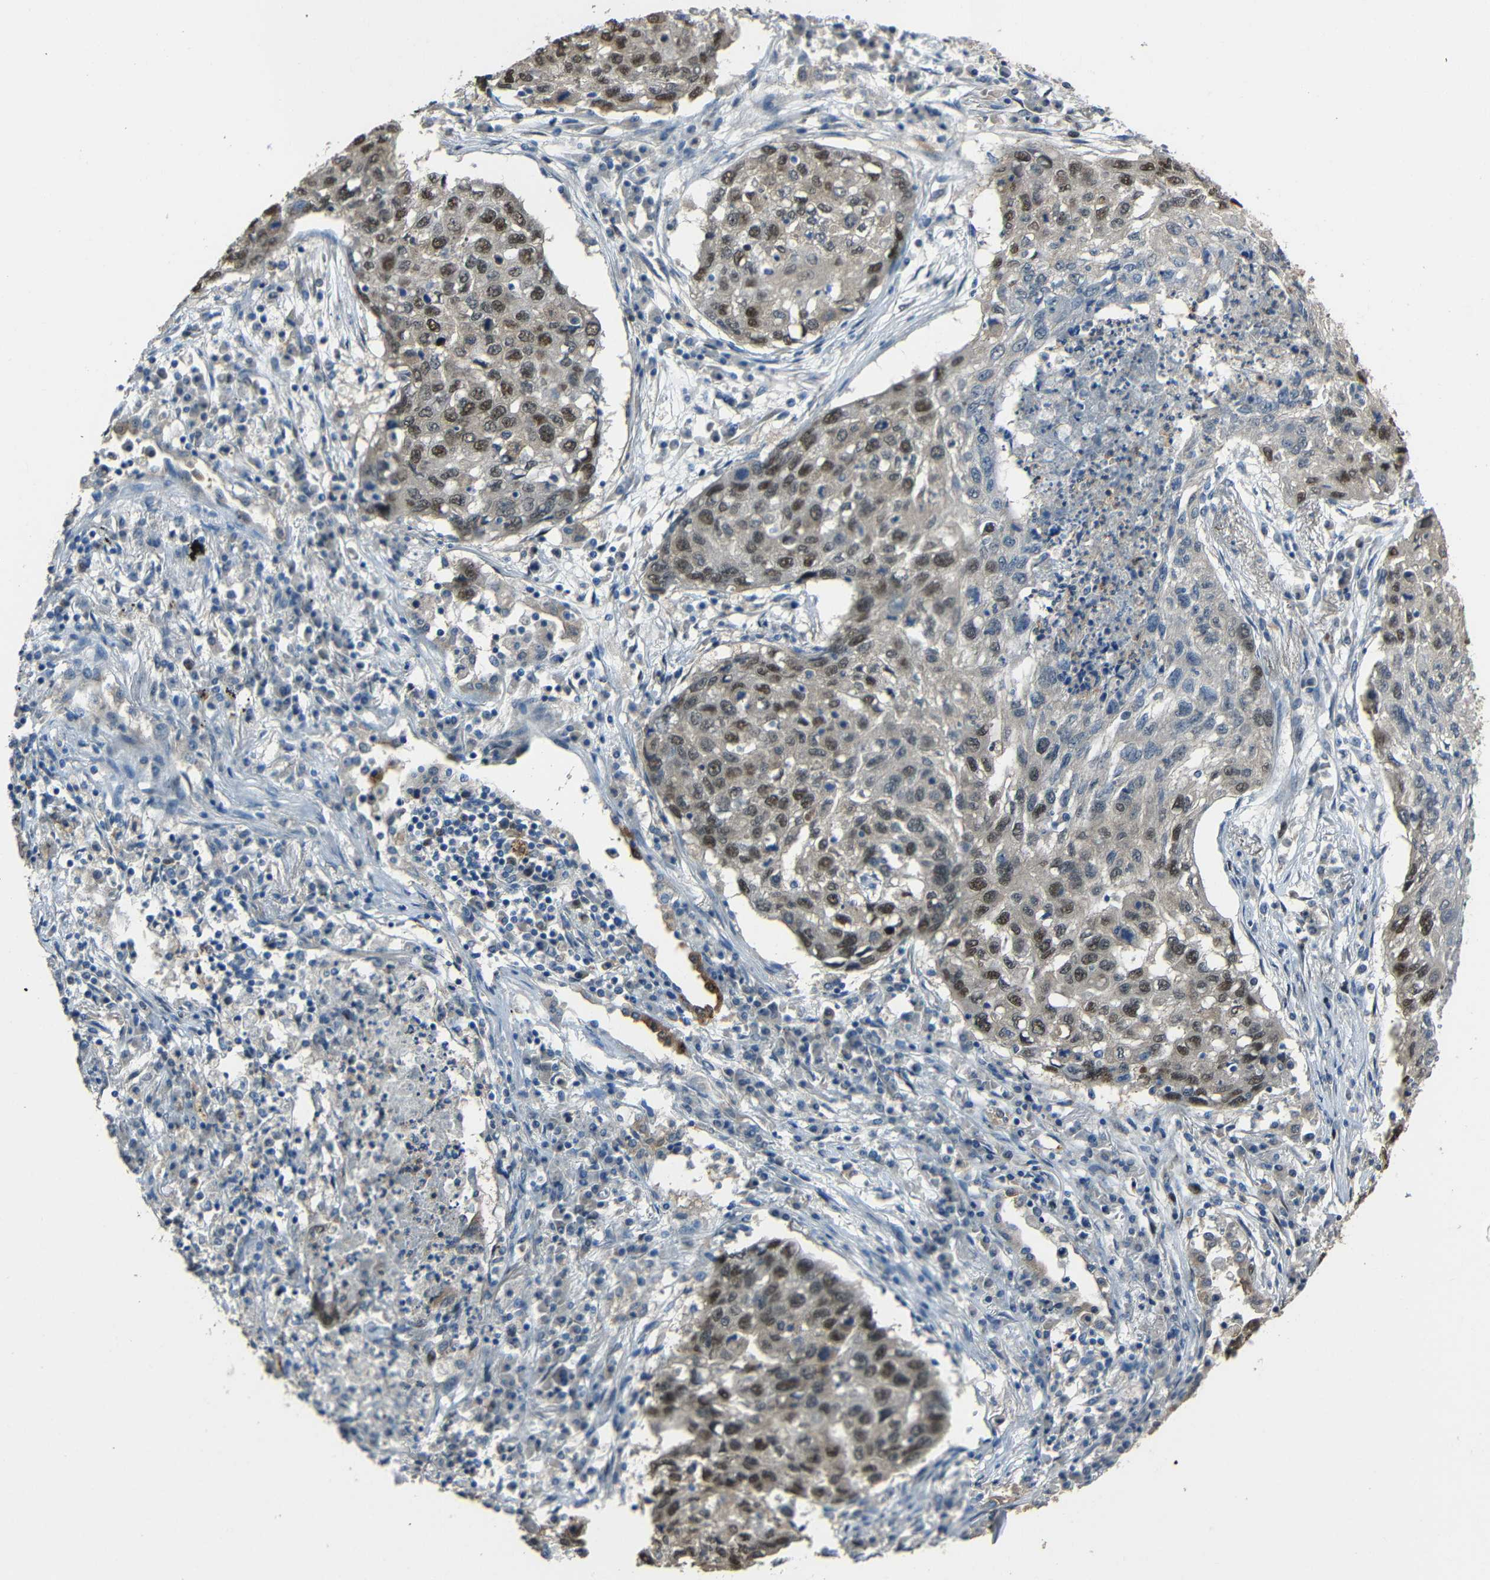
{"staining": {"intensity": "moderate", "quantity": ">75%", "location": "nuclear"}, "tissue": "lung cancer", "cell_type": "Tumor cells", "image_type": "cancer", "snomed": [{"axis": "morphology", "description": "Squamous cell carcinoma, NOS"}, {"axis": "topography", "description": "Lung"}], "caption": "The histopathology image exhibits staining of lung cancer (squamous cell carcinoma), revealing moderate nuclear protein staining (brown color) within tumor cells.", "gene": "STBD1", "patient": {"sex": "female", "age": 63}}